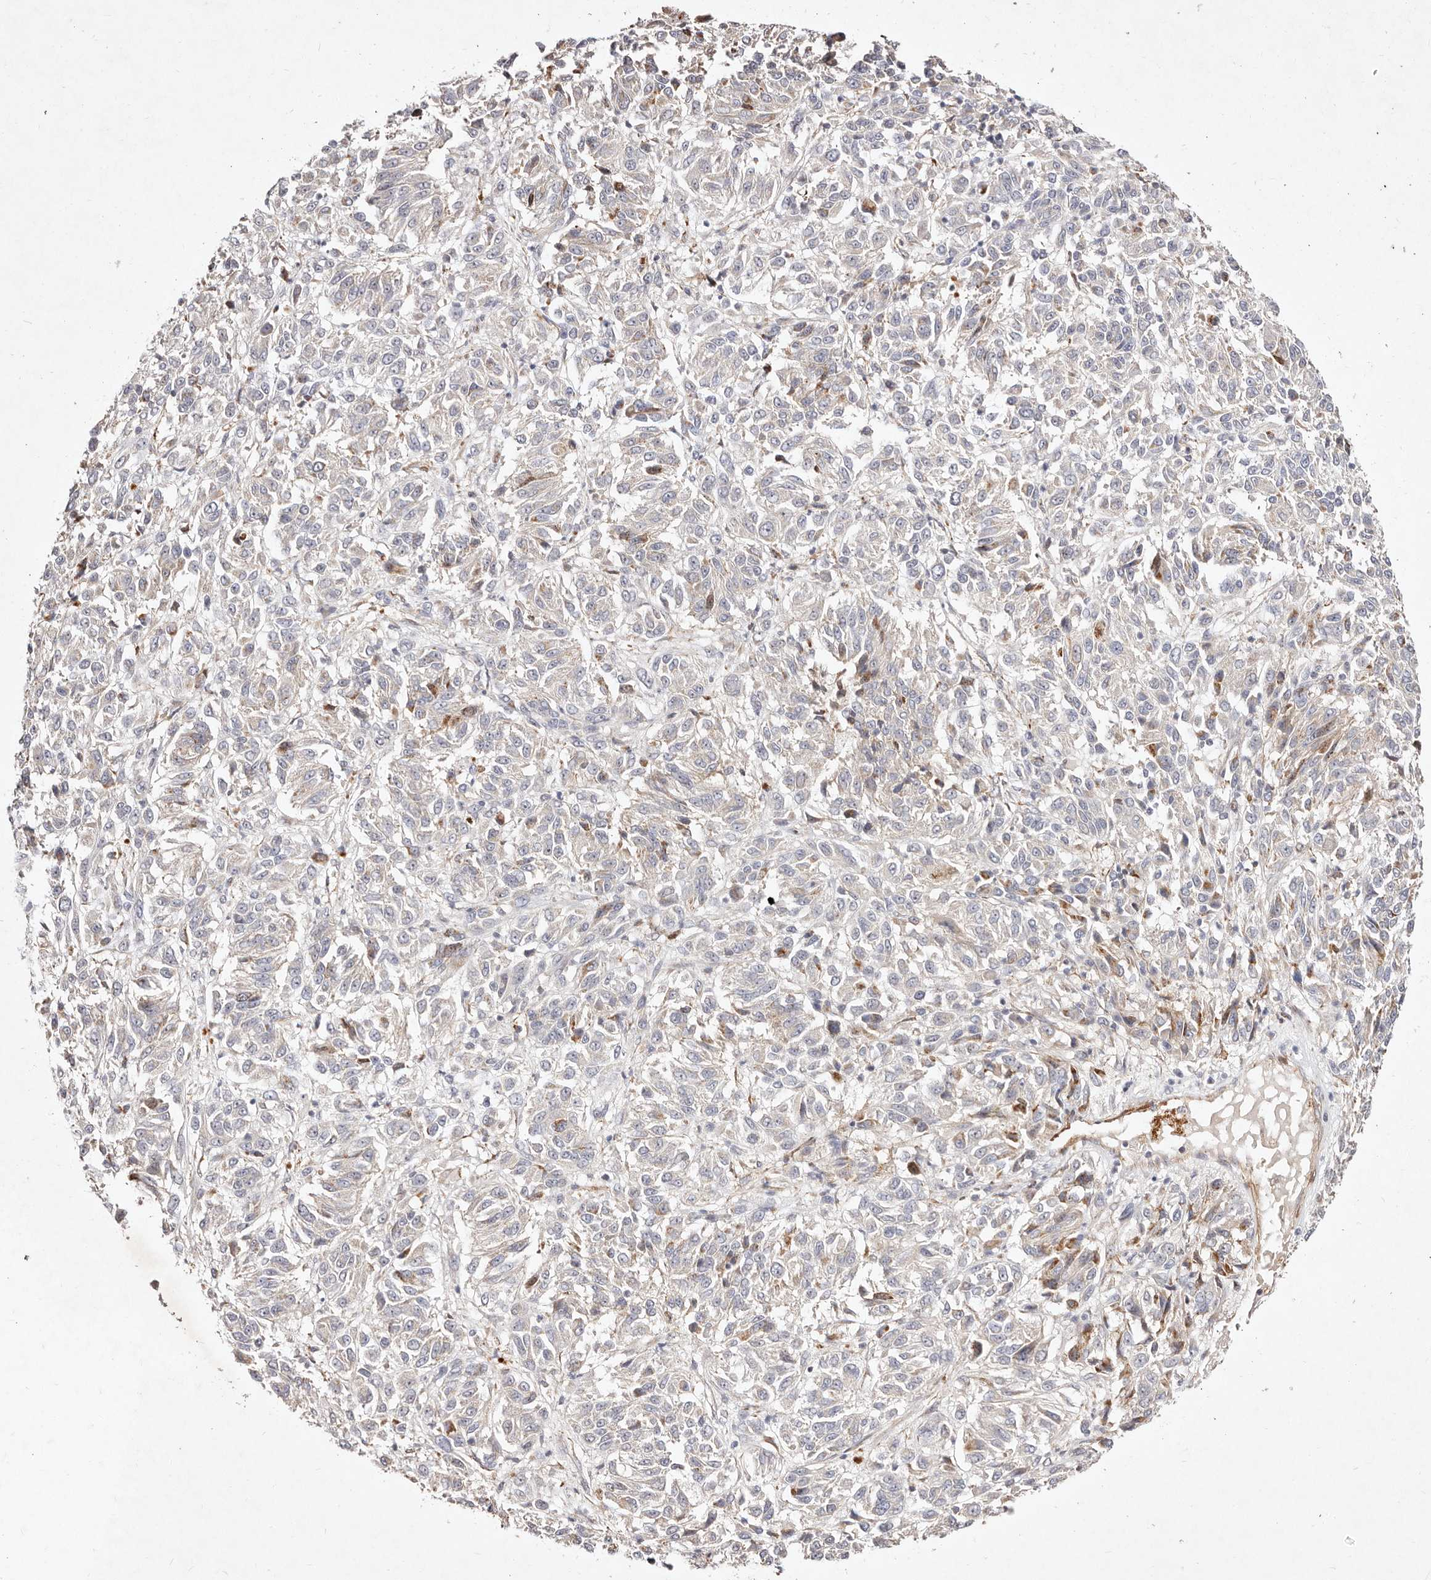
{"staining": {"intensity": "negative", "quantity": "none", "location": "none"}, "tissue": "melanoma", "cell_type": "Tumor cells", "image_type": "cancer", "snomed": [{"axis": "morphology", "description": "Malignant melanoma, Metastatic site"}, {"axis": "topography", "description": "Lung"}], "caption": "An immunohistochemistry histopathology image of melanoma is shown. There is no staining in tumor cells of melanoma.", "gene": "MTMR11", "patient": {"sex": "male", "age": 64}}